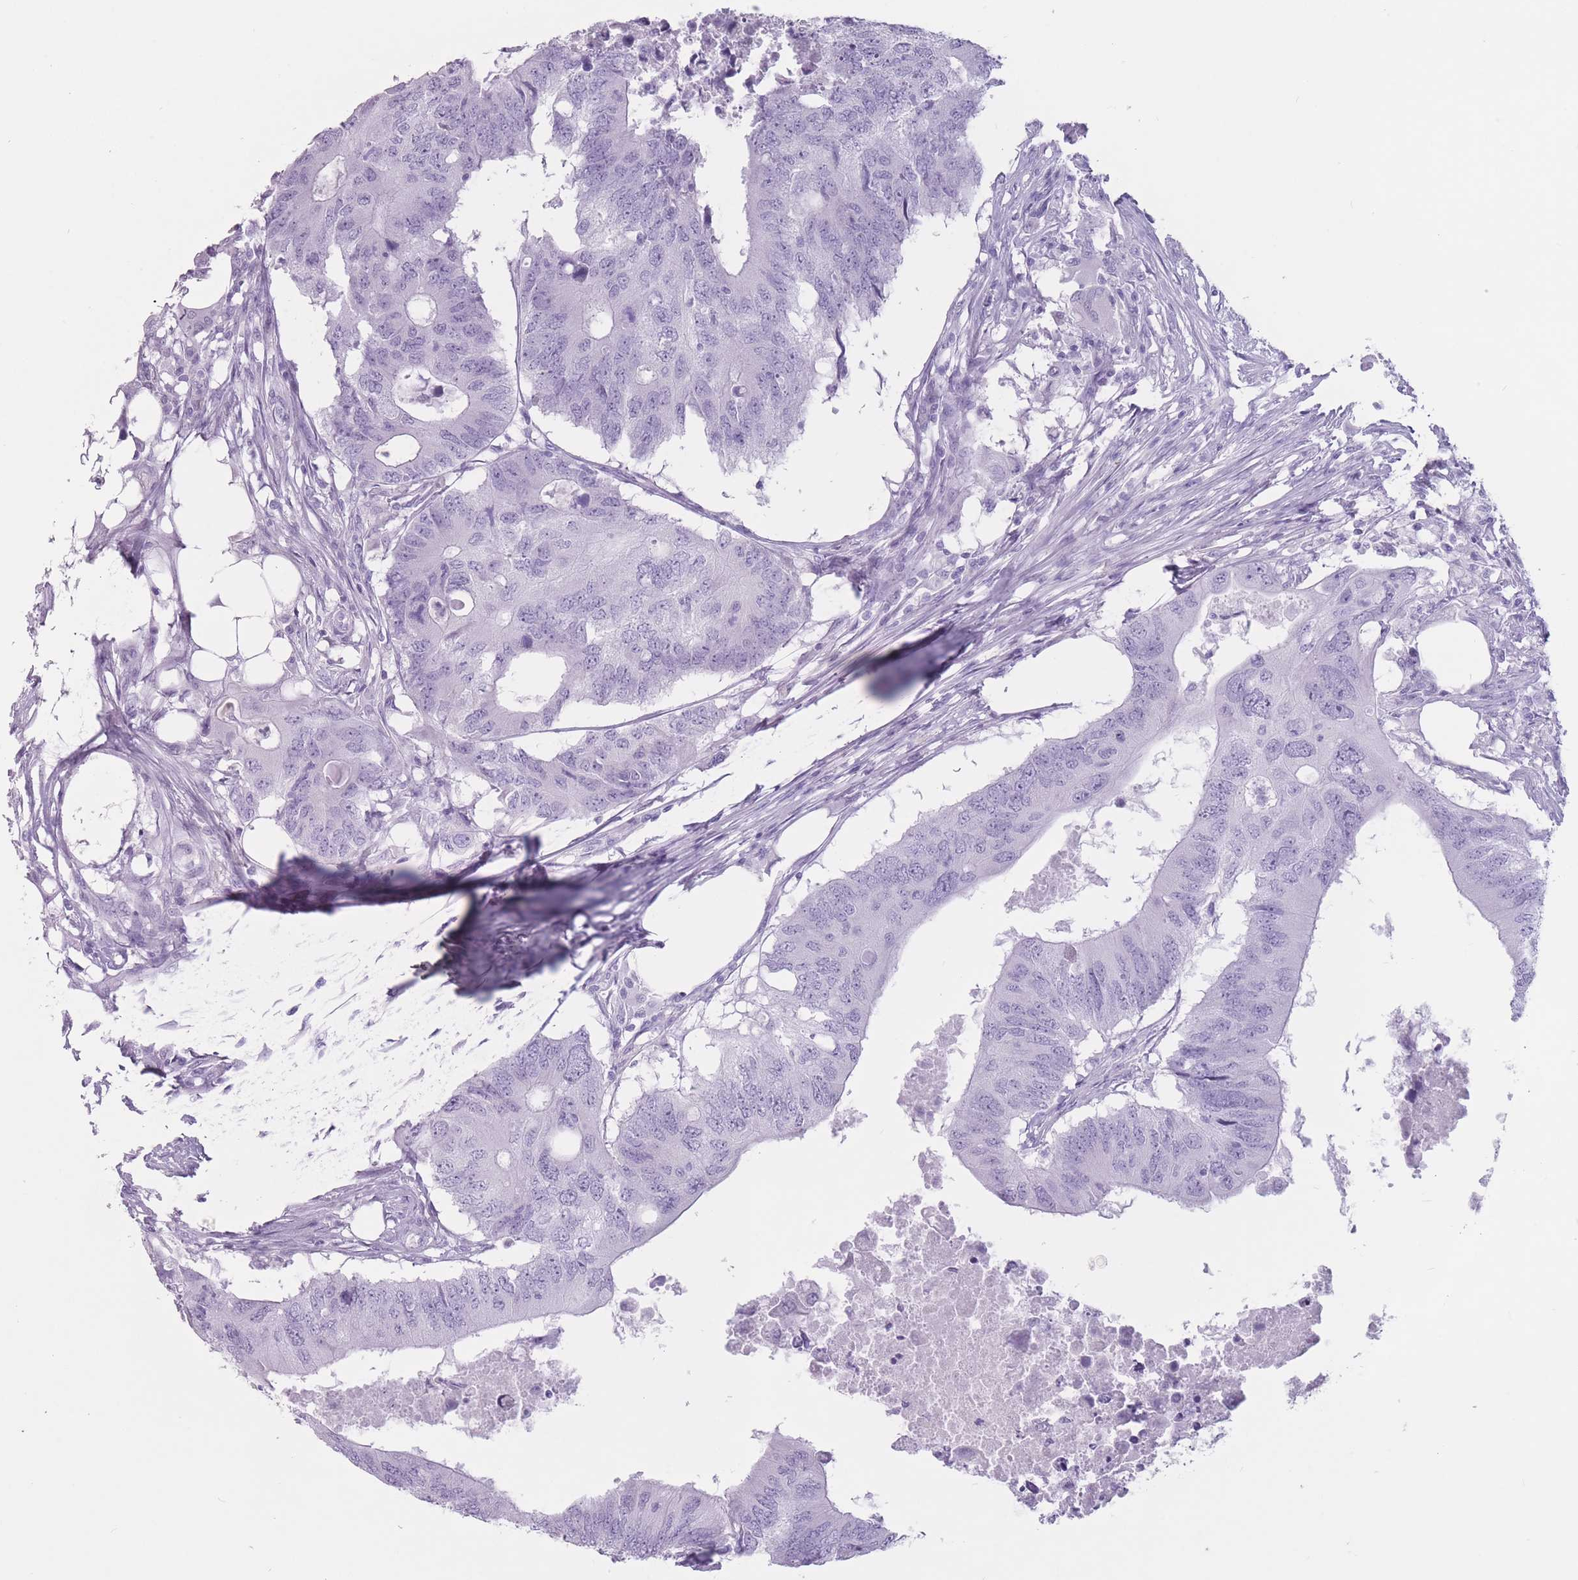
{"staining": {"intensity": "negative", "quantity": "none", "location": "none"}, "tissue": "colorectal cancer", "cell_type": "Tumor cells", "image_type": "cancer", "snomed": [{"axis": "morphology", "description": "Adenocarcinoma, NOS"}, {"axis": "topography", "description": "Colon"}], "caption": "Colorectal cancer (adenocarcinoma) stained for a protein using immunohistochemistry demonstrates no positivity tumor cells.", "gene": "PNMA3", "patient": {"sex": "male", "age": 71}}